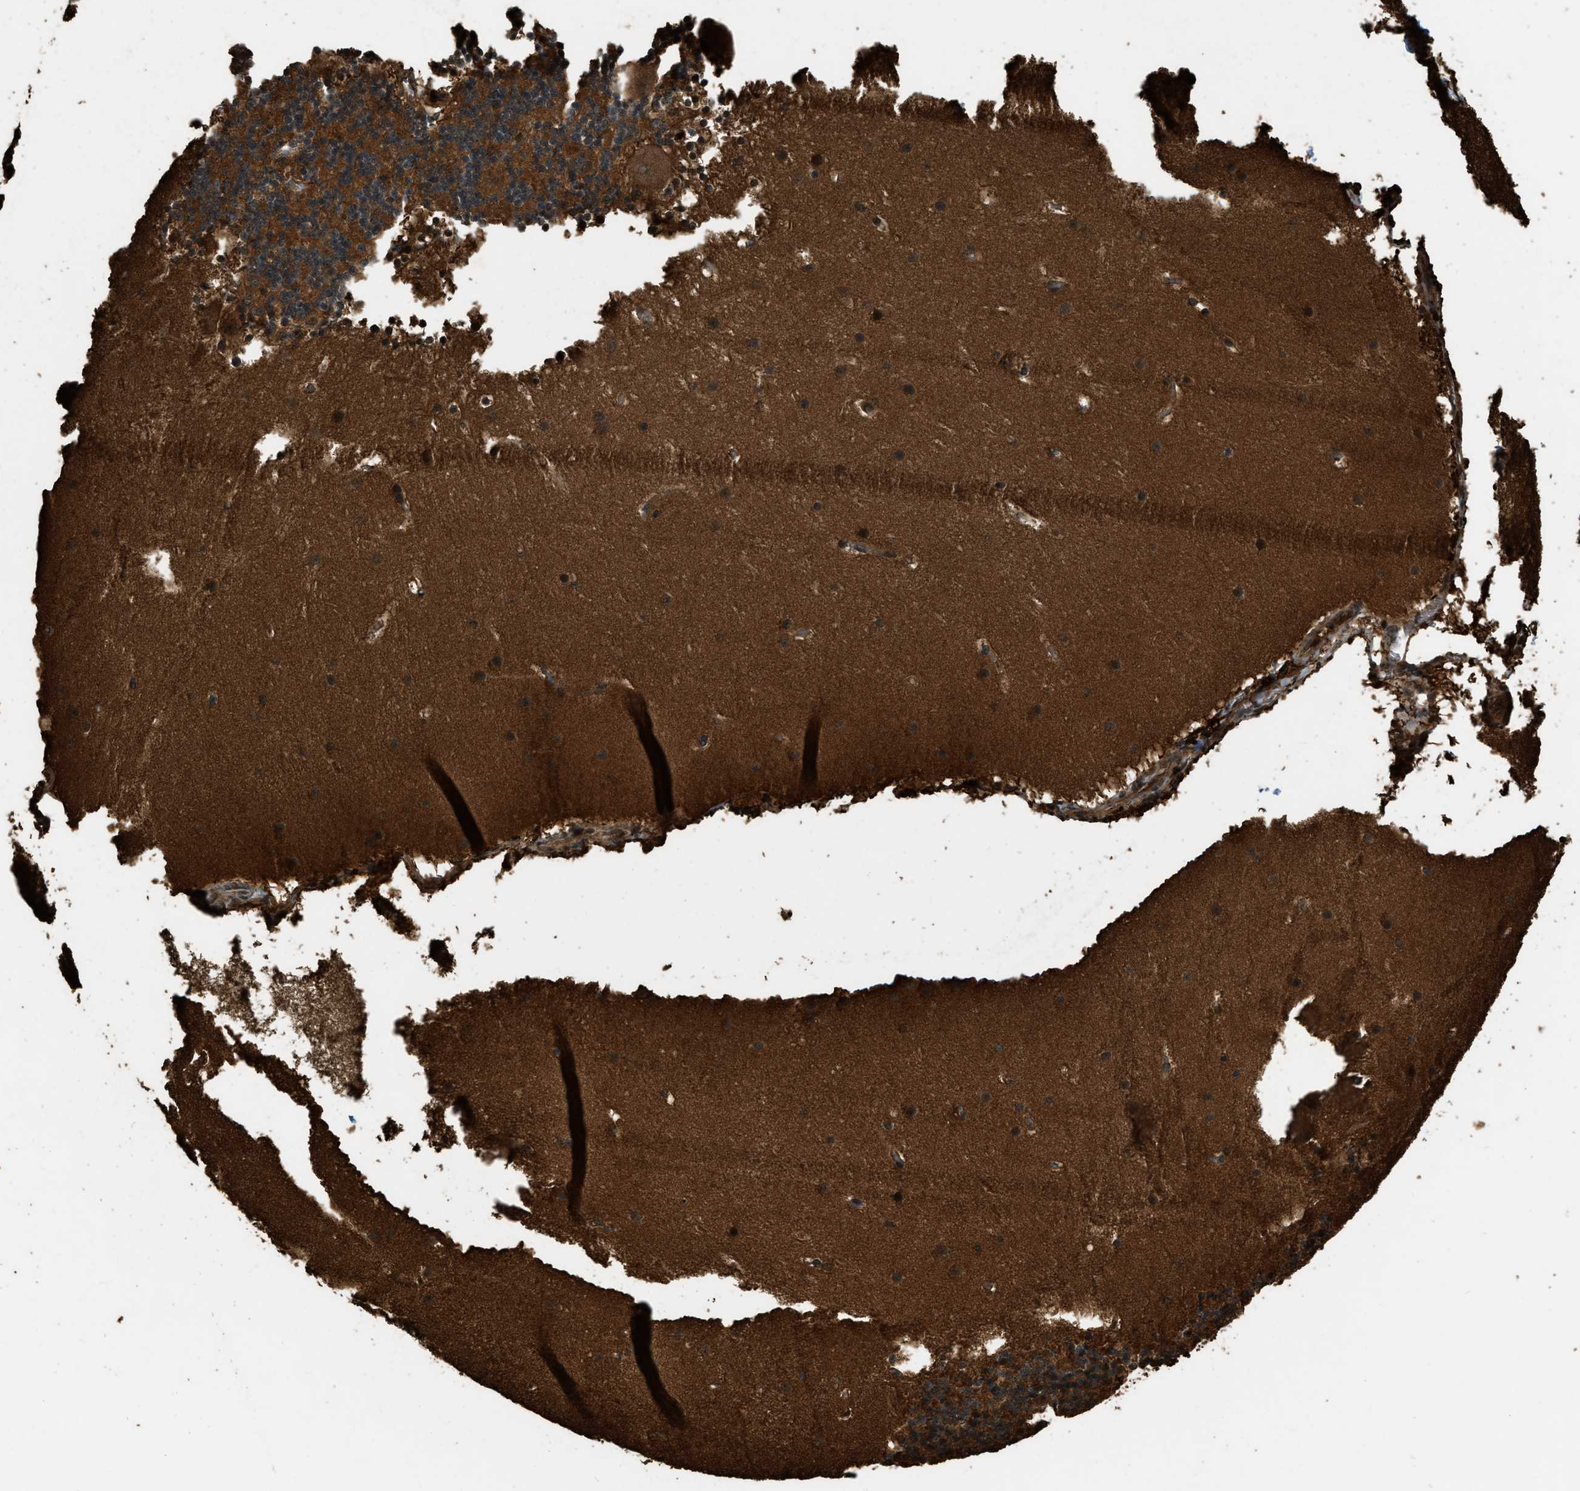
{"staining": {"intensity": "strong", "quantity": ">75%", "location": "cytoplasmic/membranous"}, "tissue": "cerebellum", "cell_type": "Cells in granular layer", "image_type": "normal", "snomed": [{"axis": "morphology", "description": "Normal tissue, NOS"}, {"axis": "topography", "description": "Cerebellum"}], "caption": "An immunohistochemistry (IHC) micrograph of benign tissue is shown. Protein staining in brown shows strong cytoplasmic/membranous positivity in cerebellum within cells in granular layer.", "gene": "RAP2A", "patient": {"sex": "male", "age": 45}}